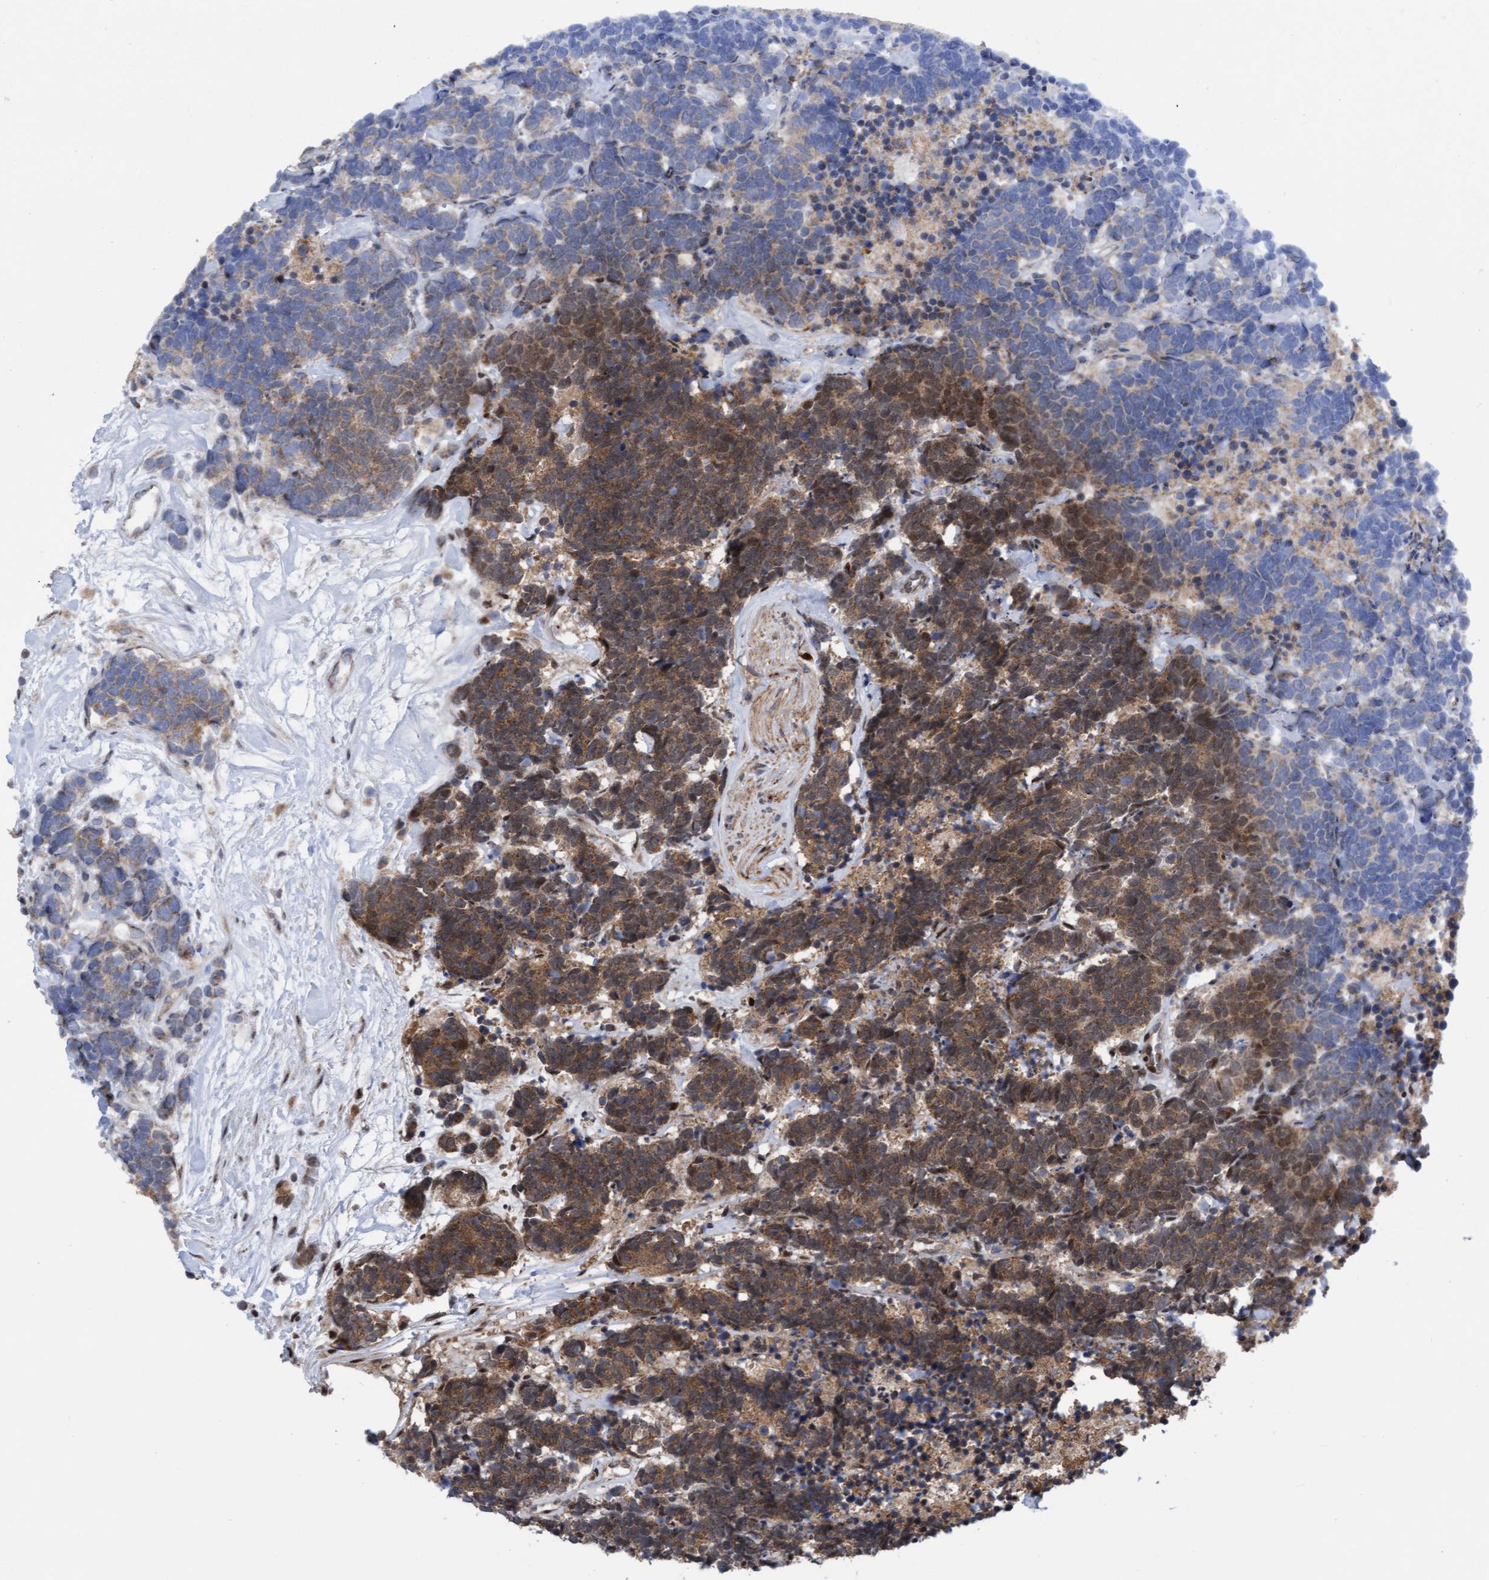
{"staining": {"intensity": "moderate", "quantity": ">75%", "location": "cytoplasmic/membranous"}, "tissue": "carcinoid", "cell_type": "Tumor cells", "image_type": "cancer", "snomed": [{"axis": "morphology", "description": "Carcinoma, NOS"}, {"axis": "morphology", "description": "Carcinoid, malignant, NOS"}, {"axis": "topography", "description": "Urinary bladder"}], "caption": "Carcinoid was stained to show a protein in brown. There is medium levels of moderate cytoplasmic/membranous expression in about >75% of tumor cells. The protein is stained brown, and the nuclei are stained in blue (DAB IHC with brightfield microscopy, high magnification).", "gene": "ITFG1", "patient": {"sex": "male", "age": 57}}